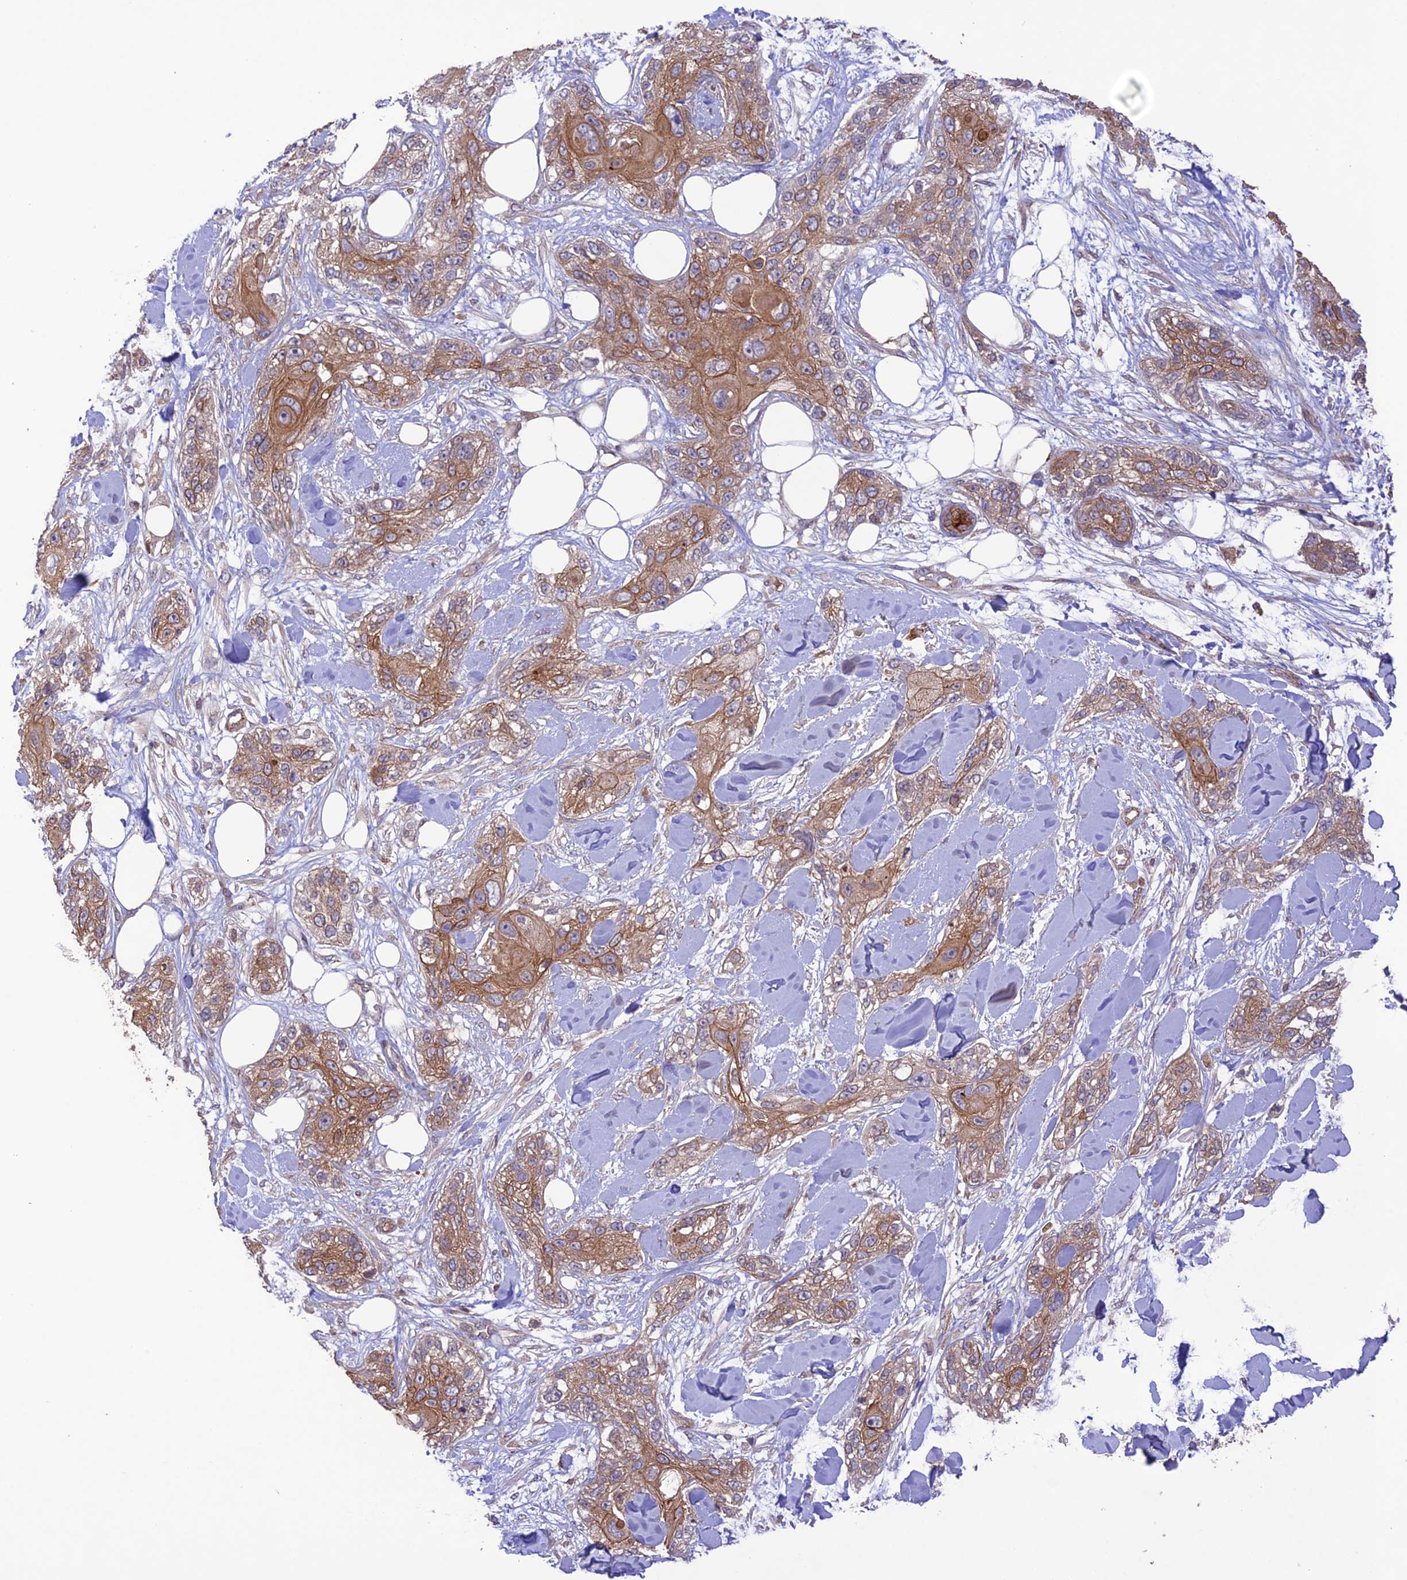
{"staining": {"intensity": "moderate", "quantity": ">75%", "location": "cytoplasmic/membranous"}, "tissue": "skin cancer", "cell_type": "Tumor cells", "image_type": "cancer", "snomed": [{"axis": "morphology", "description": "Normal tissue, NOS"}, {"axis": "morphology", "description": "Squamous cell carcinoma, NOS"}, {"axis": "topography", "description": "Skin"}], "caption": "A photomicrograph of human skin squamous cell carcinoma stained for a protein shows moderate cytoplasmic/membranous brown staining in tumor cells.", "gene": "FCHSD1", "patient": {"sex": "male", "age": 72}}